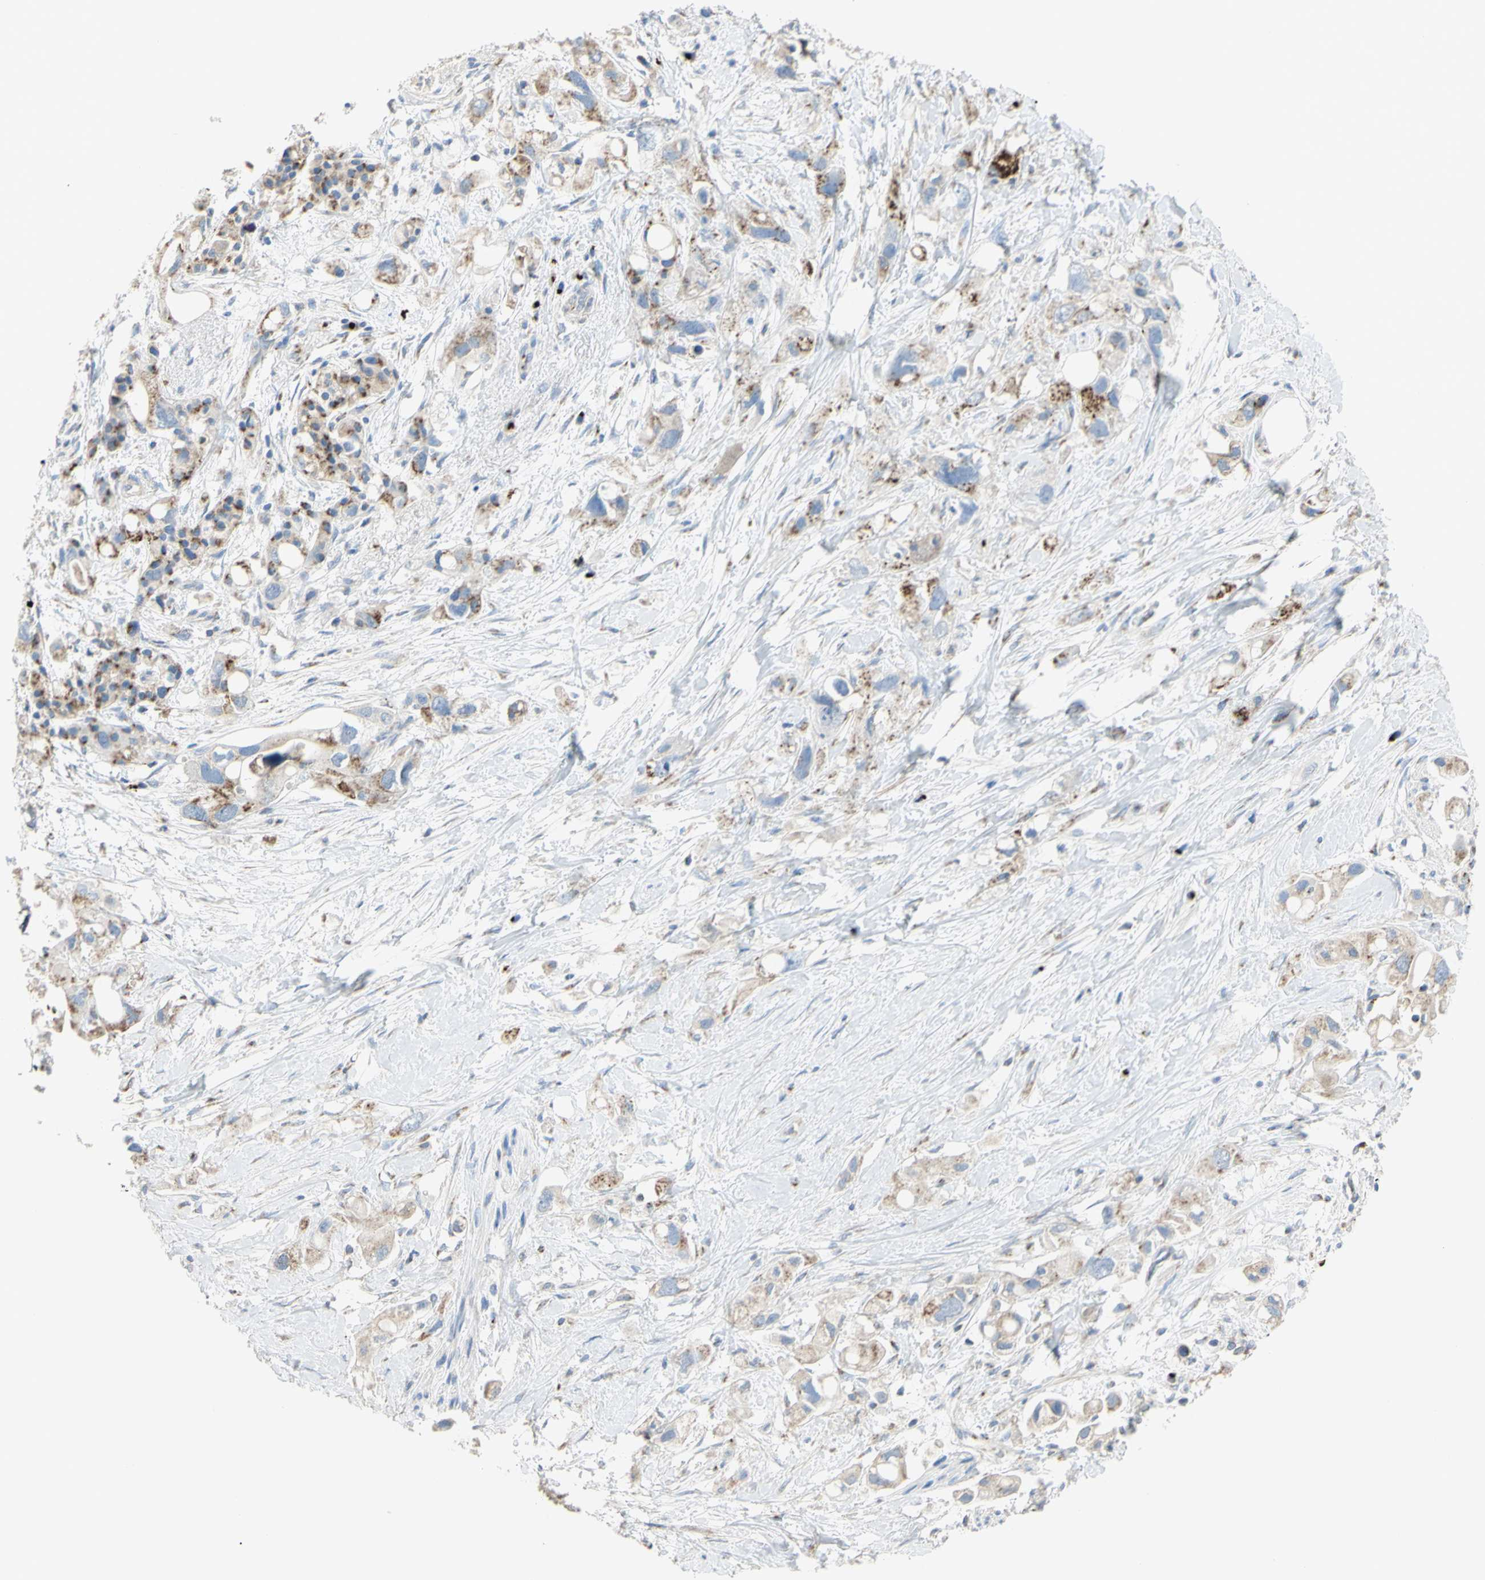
{"staining": {"intensity": "weak", "quantity": ">75%", "location": "cytoplasmic/membranous"}, "tissue": "pancreatic cancer", "cell_type": "Tumor cells", "image_type": "cancer", "snomed": [{"axis": "morphology", "description": "Adenocarcinoma, NOS"}, {"axis": "topography", "description": "Pancreas"}], "caption": "Protein positivity by immunohistochemistry (IHC) exhibits weak cytoplasmic/membranous expression in about >75% of tumor cells in pancreatic cancer (adenocarcinoma).", "gene": "B4GALT3", "patient": {"sex": "female", "age": 56}}